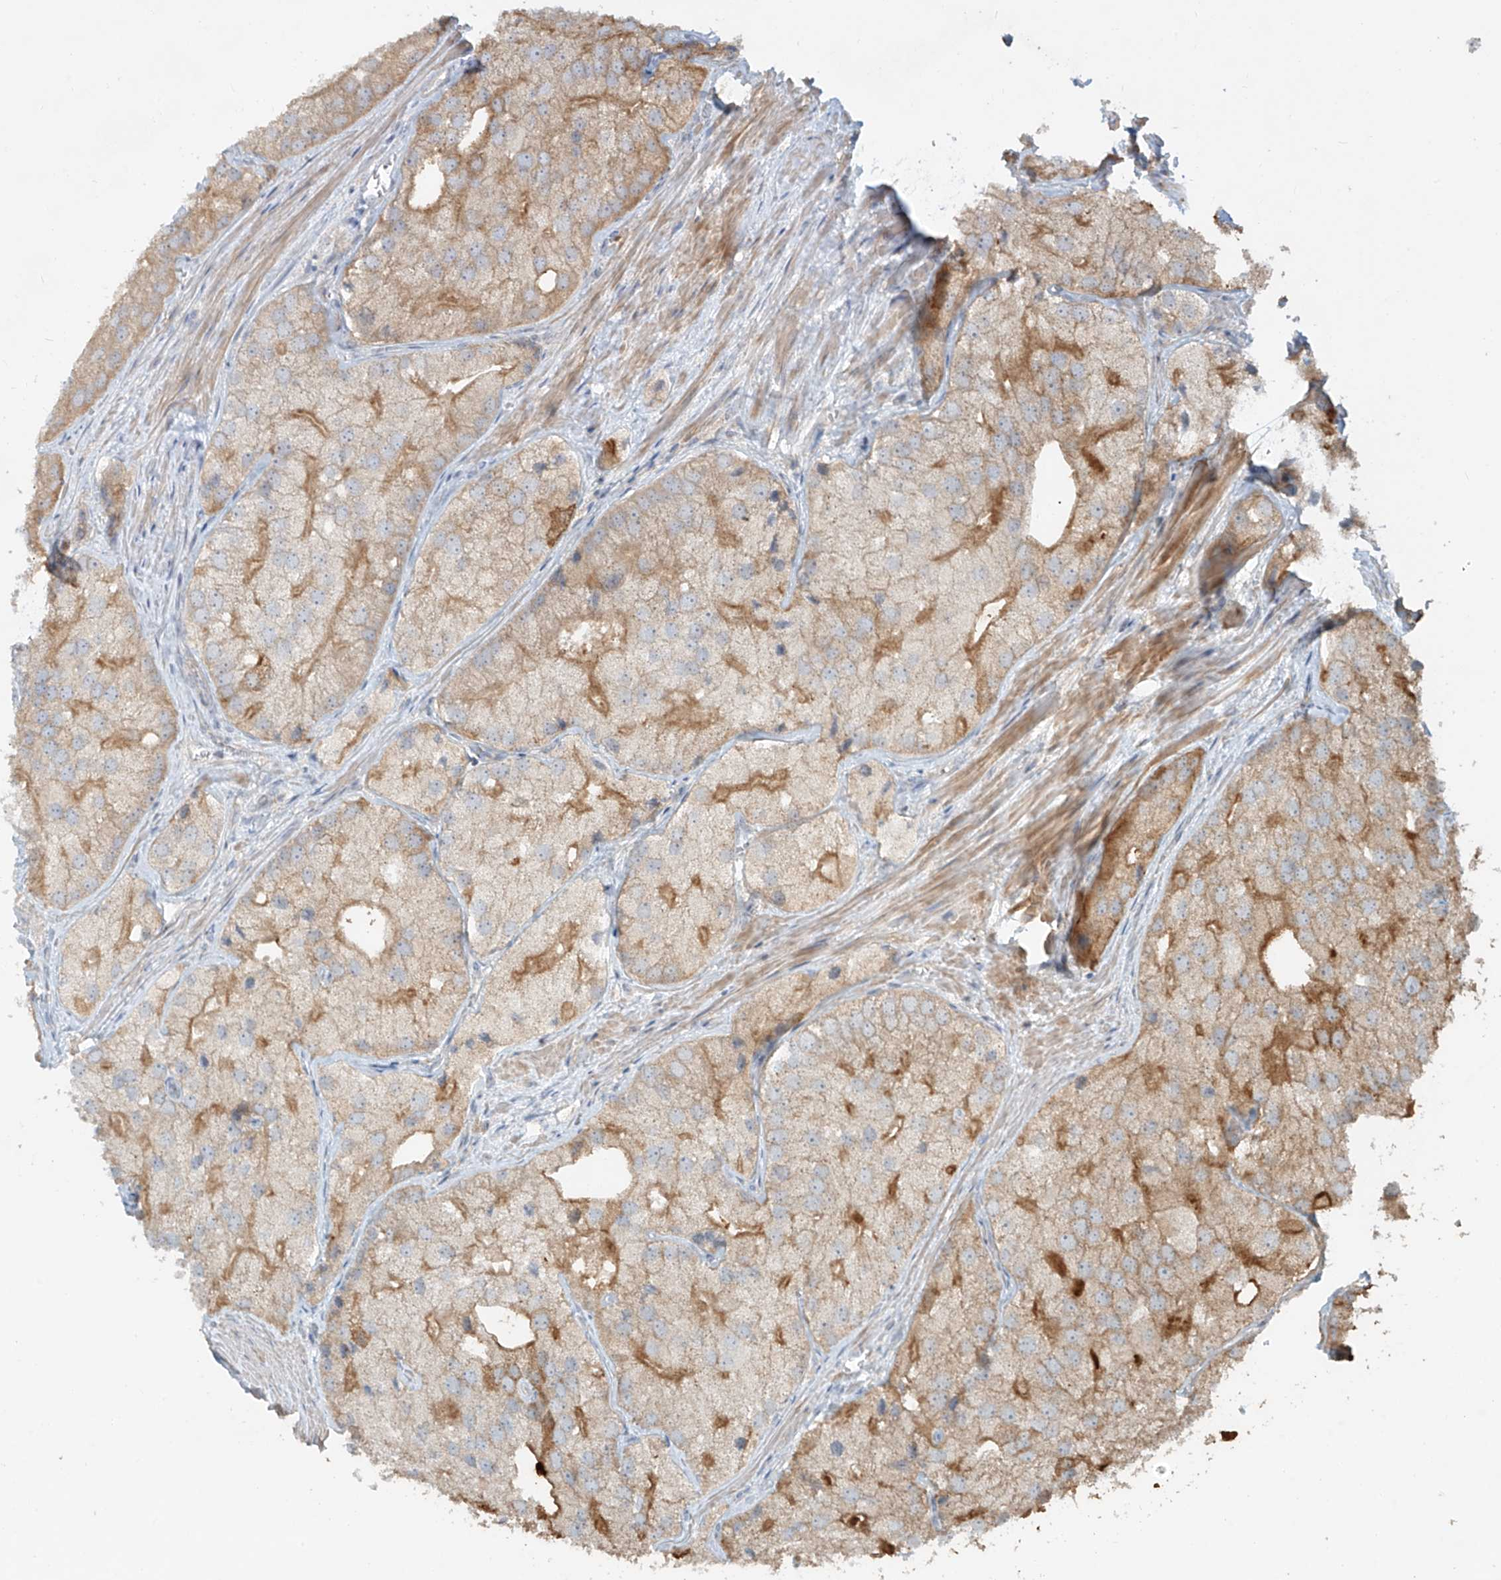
{"staining": {"intensity": "moderate", "quantity": "<25%", "location": "cytoplasmic/membranous"}, "tissue": "prostate cancer", "cell_type": "Tumor cells", "image_type": "cancer", "snomed": [{"axis": "morphology", "description": "Adenocarcinoma, Low grade"}, {"axis": "topography", "description": "Prostate"}], "caption": "This is an image of immunohistochemistry staining of prostate cancer, which shows moderate expression in the cytoplasmic/membranous of tumor cells.", "gene": "TMEM61", "patient": {"sex": "male", "age": 69}}